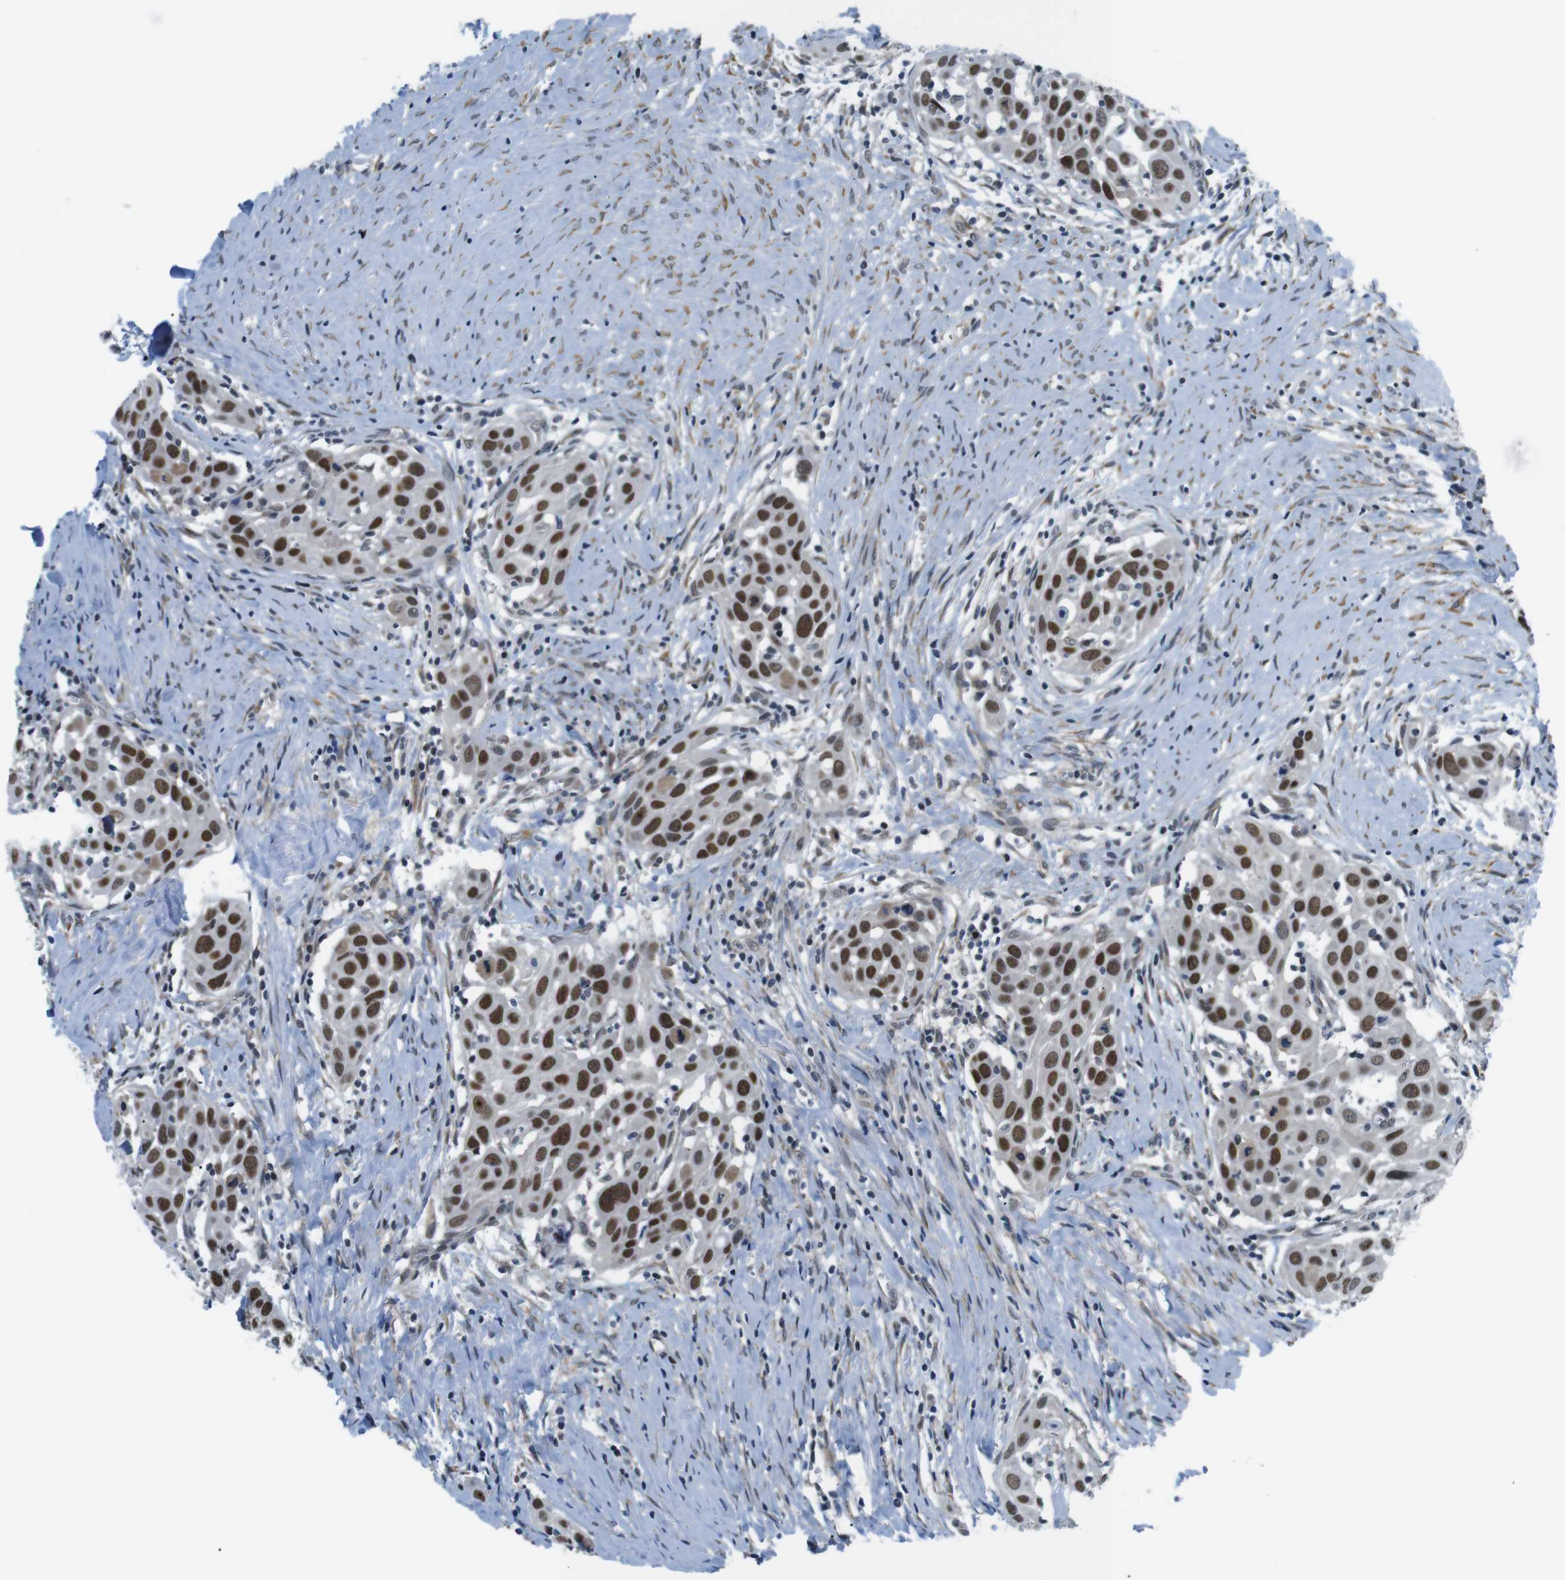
{"staining": {"intensity": "strong", "quantity": ">75%", "location": "nuclear"}, "tissue": "head and neck cancer", "cell_type": "Tumor cells", "image_type": "cancer", "snomed": [{"axis": "morphology", "description": "Squamous cell carcinoma, NOS"}, {"axis": "topography", "description": "Oral tissue"}, {"axis": "topography", "description": "Head-Neck"}], "caption": "Head and neck cancer stained for a protein exhibits strong nuclear positivity in tumor cells. The protein of interest is stained brown, and the nuclei are stained in blue (DAB IHC with brightfield microscopy, high magnification).", "gene": "SMCO2", "patient": {"sex": "female", "age": 50}}